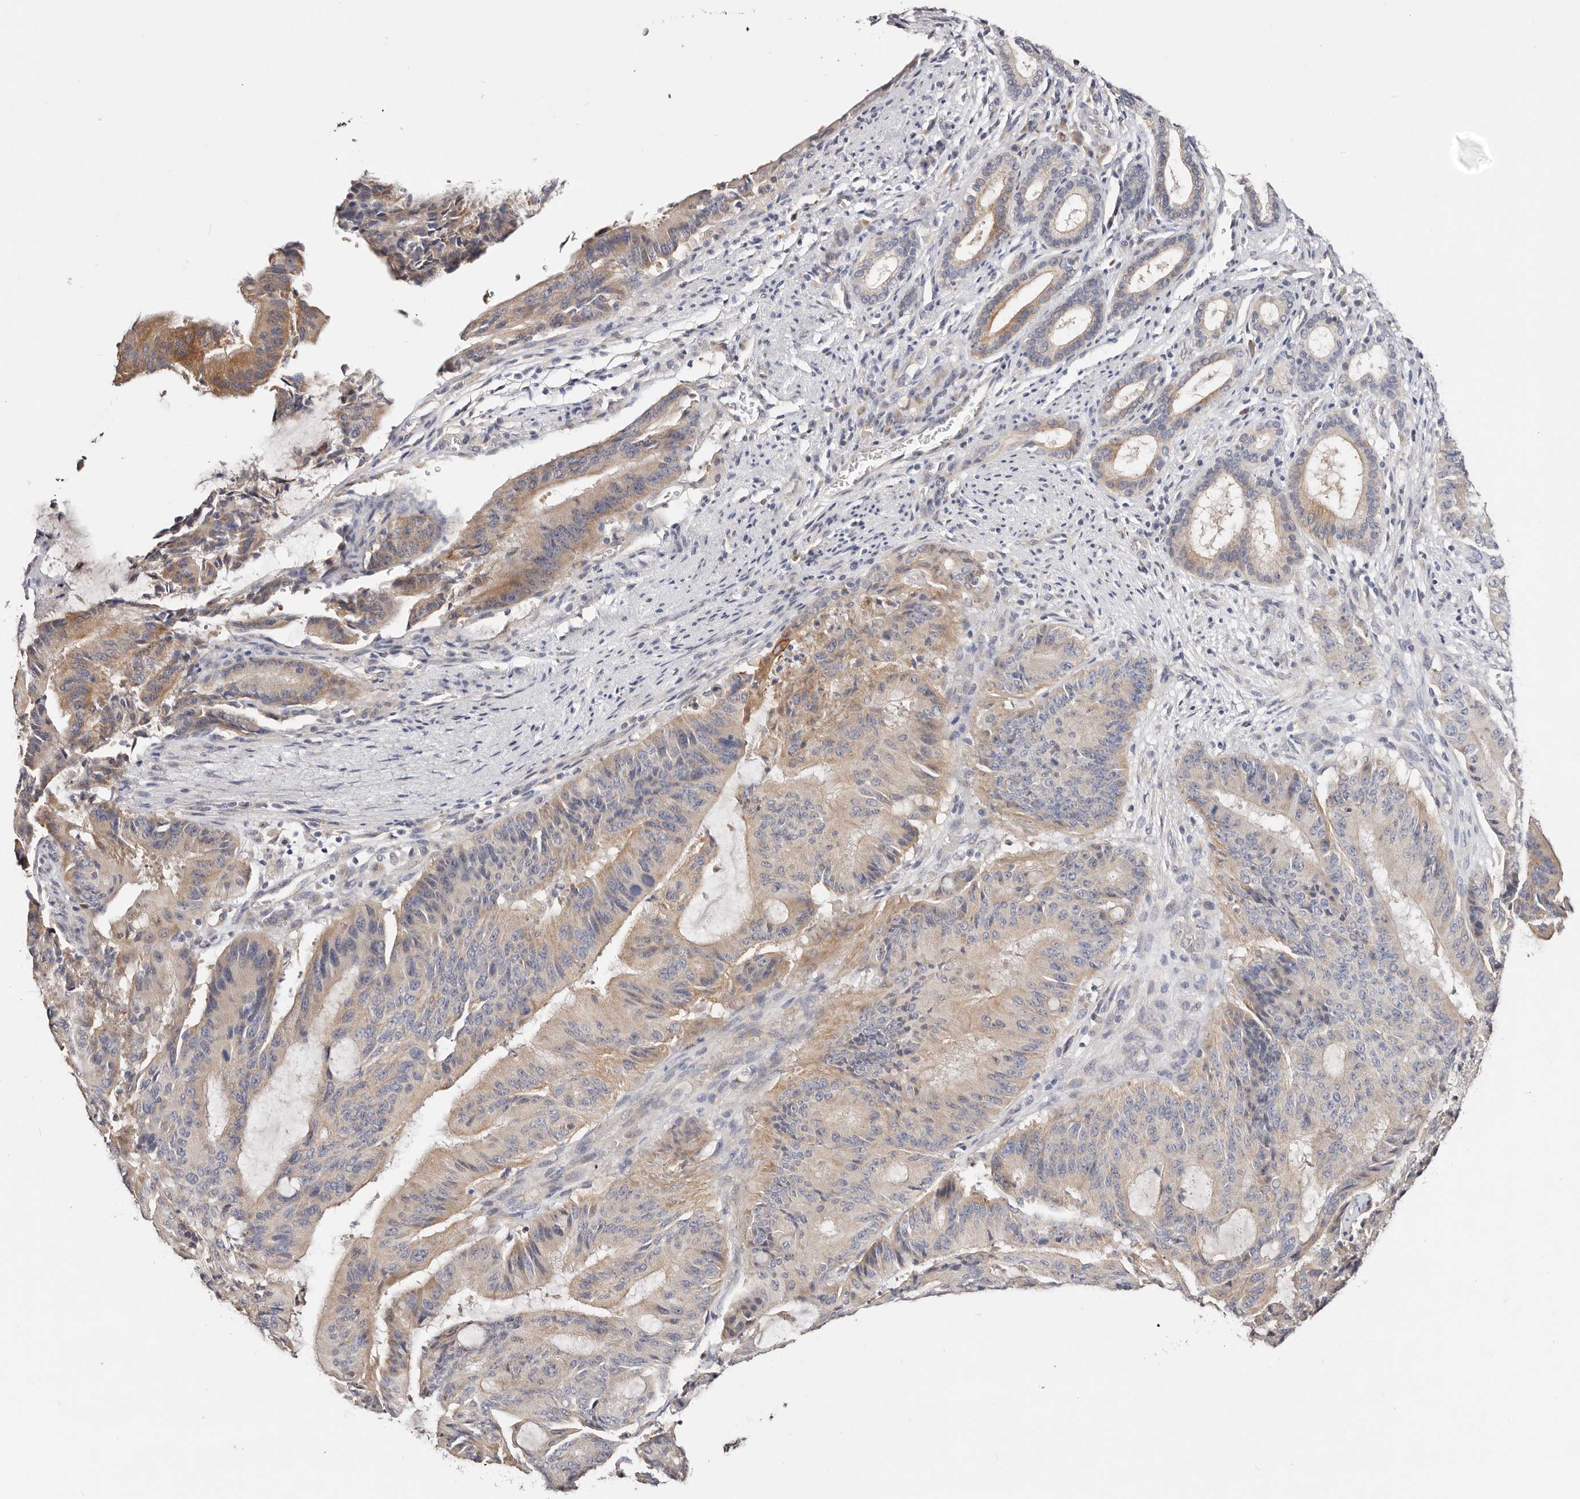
{"staining": {"intensity": "weak", "quantity": ">75%", "location": "cytoplasmic/membranous"}, "tissue": "liver cancer", "cell_type": "Tumor cells", "image_type": "cancer", "snomed": [{"axis": "morphology", "description": "Normal tissue, NOS"}, {"axis": "morphology", "description": "Cholangiocarcinoma"}, {"axis": "topography", "description": "Liver"}, {"axis": "topography", "description": "Peripheral nerve tissue"}], "caption": "Protein staining of liver cholangiocarcinoma tissue exhibits weak cytoplasmic/membranous expression in about >75% of tumor cells.", "gene": "VIPAS39", "patient": {"sex": "female", "age": 73}}